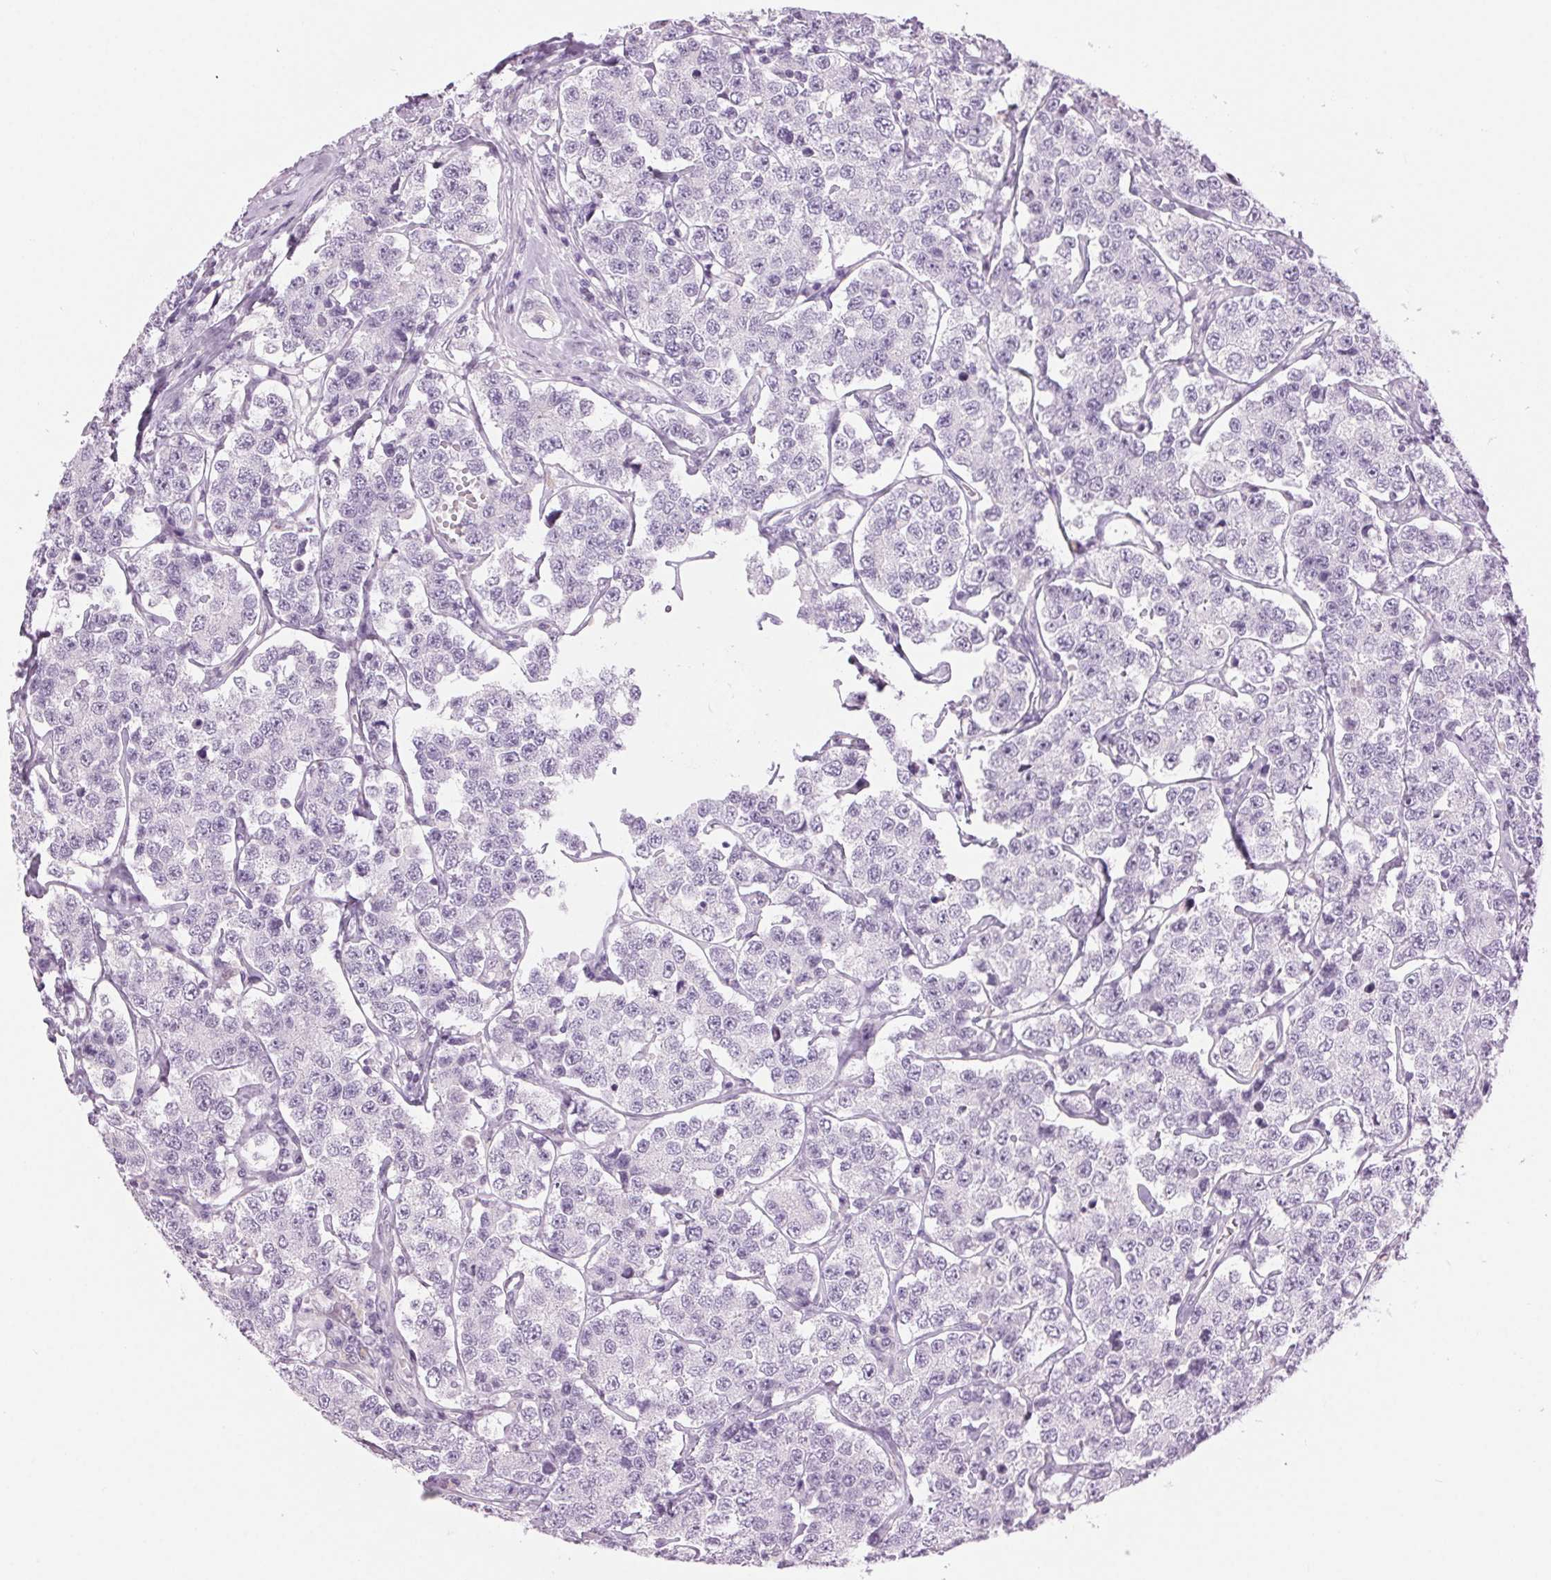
{"staining": {"intensity": "negative", "quantity": "none", "location": "none"}, "tissue": "testis cancer", "cell_type": "Tumor cells", "image_type": "cancer", "snomed": [{"axis": "morphology", "description": "Seminoma, NOS"}, {"axis": "topography", "description": "Testis"}], "caption": "There is no significant expression in tumor cells of testis seminoma. The staining is performed using DAB (3,3'-diaminobenzidine) brown chromogen with nuclei counter-stained in using hematoxylin.", "gene": "MPO", "patient": {"sex": "male", "age": 34}}